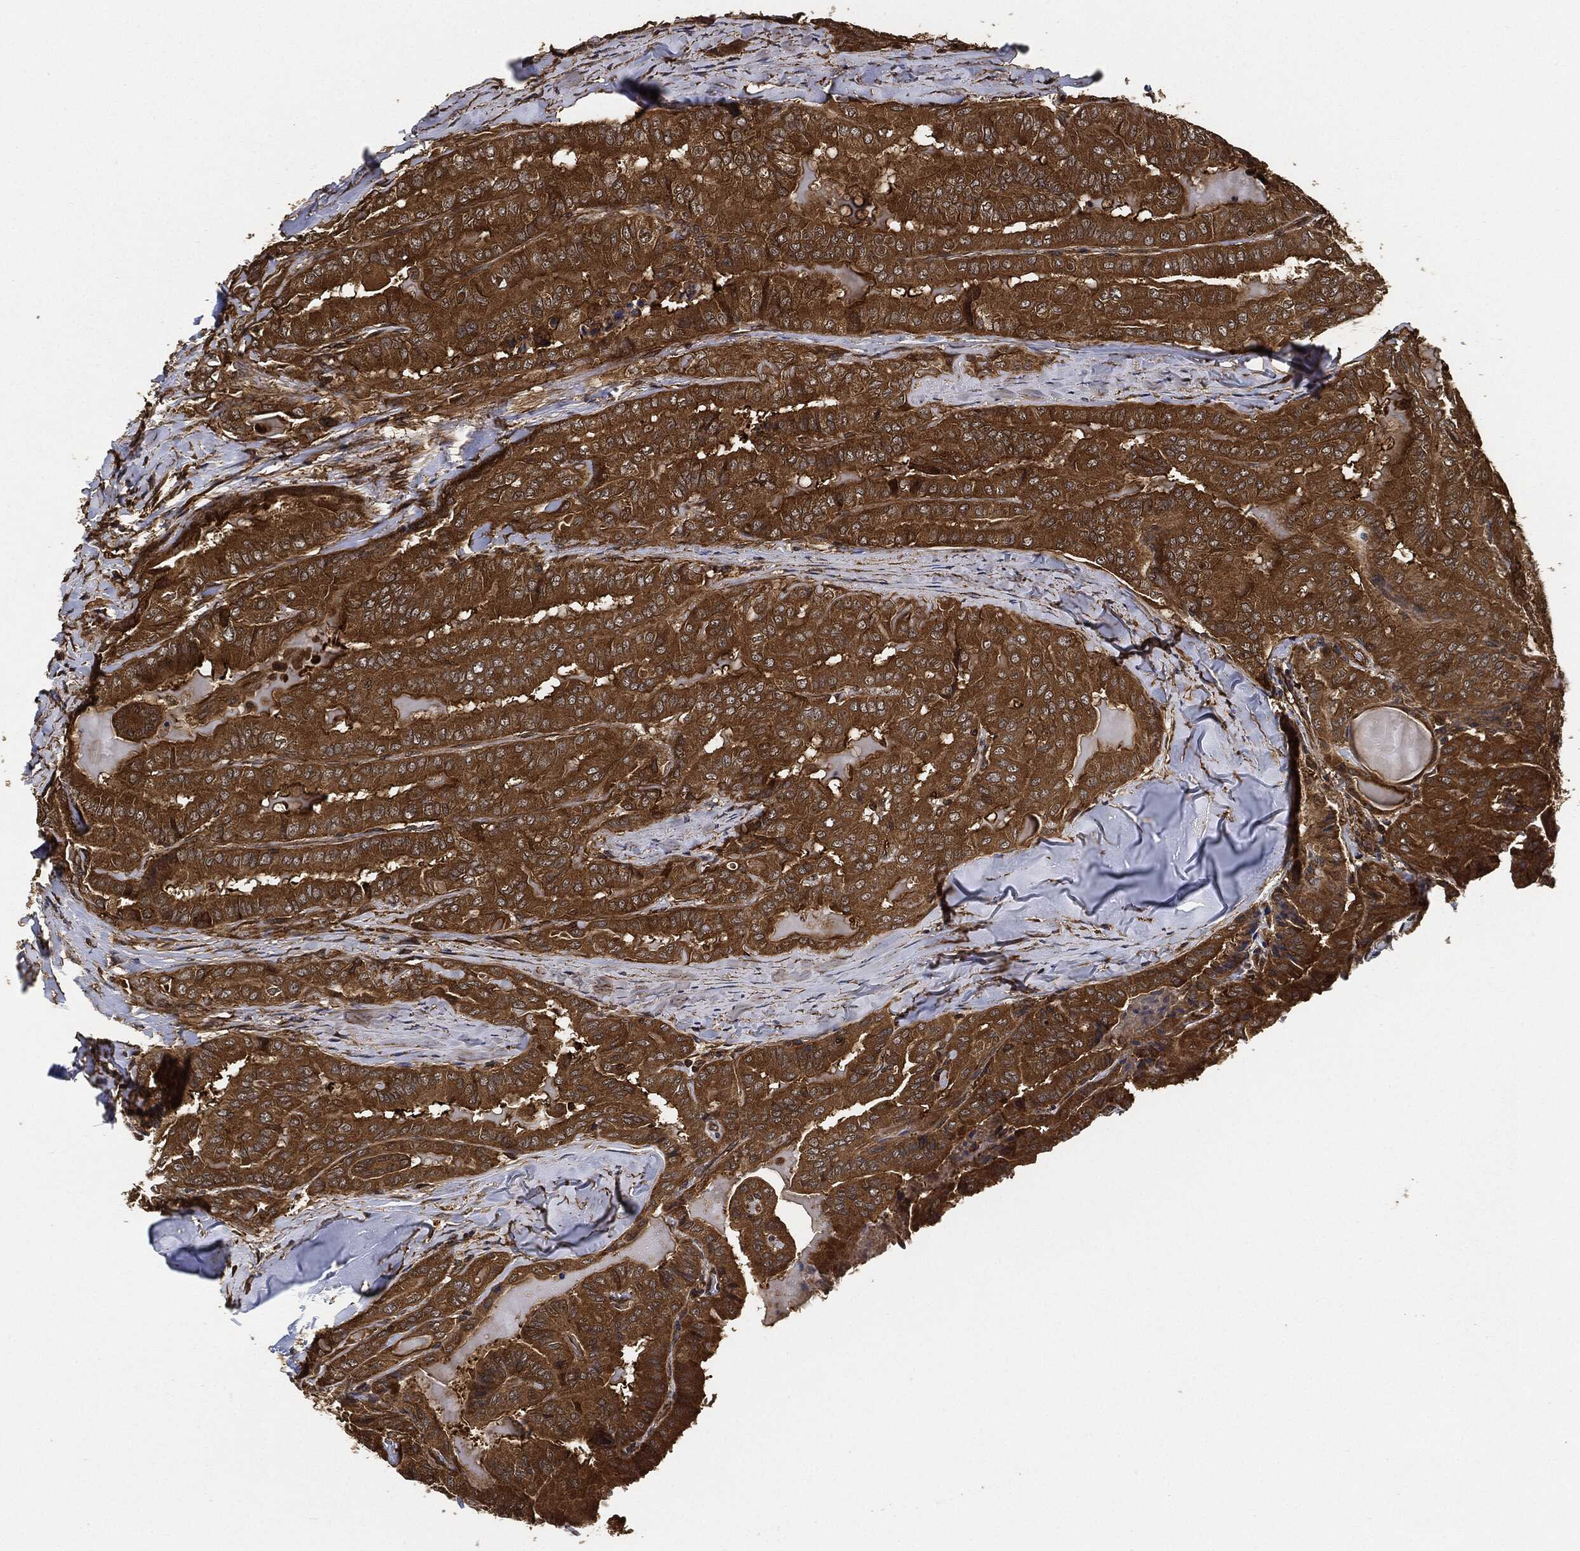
{"staining": {"intensity": "strong", "quantity": ">75%", "location": "cytoplasmic/membranous"}, "tissue": "thyroid cancer", "cell_type": "Tumor cells", "image_type": "cancer", "snomed": [{"axis": "morphology", "description": "Papillary adenocarcinoma, NOS"}, {"axis": "topography", "description": "Thyroid gland"}], "caption": "Immunohistochemistry staining of thyroid papillary adenocarcinoma, which shows high levels of strong cytoplasmic/membranous positivity in about >75% of tumor cells indicating strong cytoplasmic/membranous protein staining. The staining was performed using DAB (3,3'-diaminobenzidine) (brown) for protein detection and nuclei were counterstained in hematoxylin (blue).", "gene": "CEP290", "patient": {"sex": "female", "age": 68}}